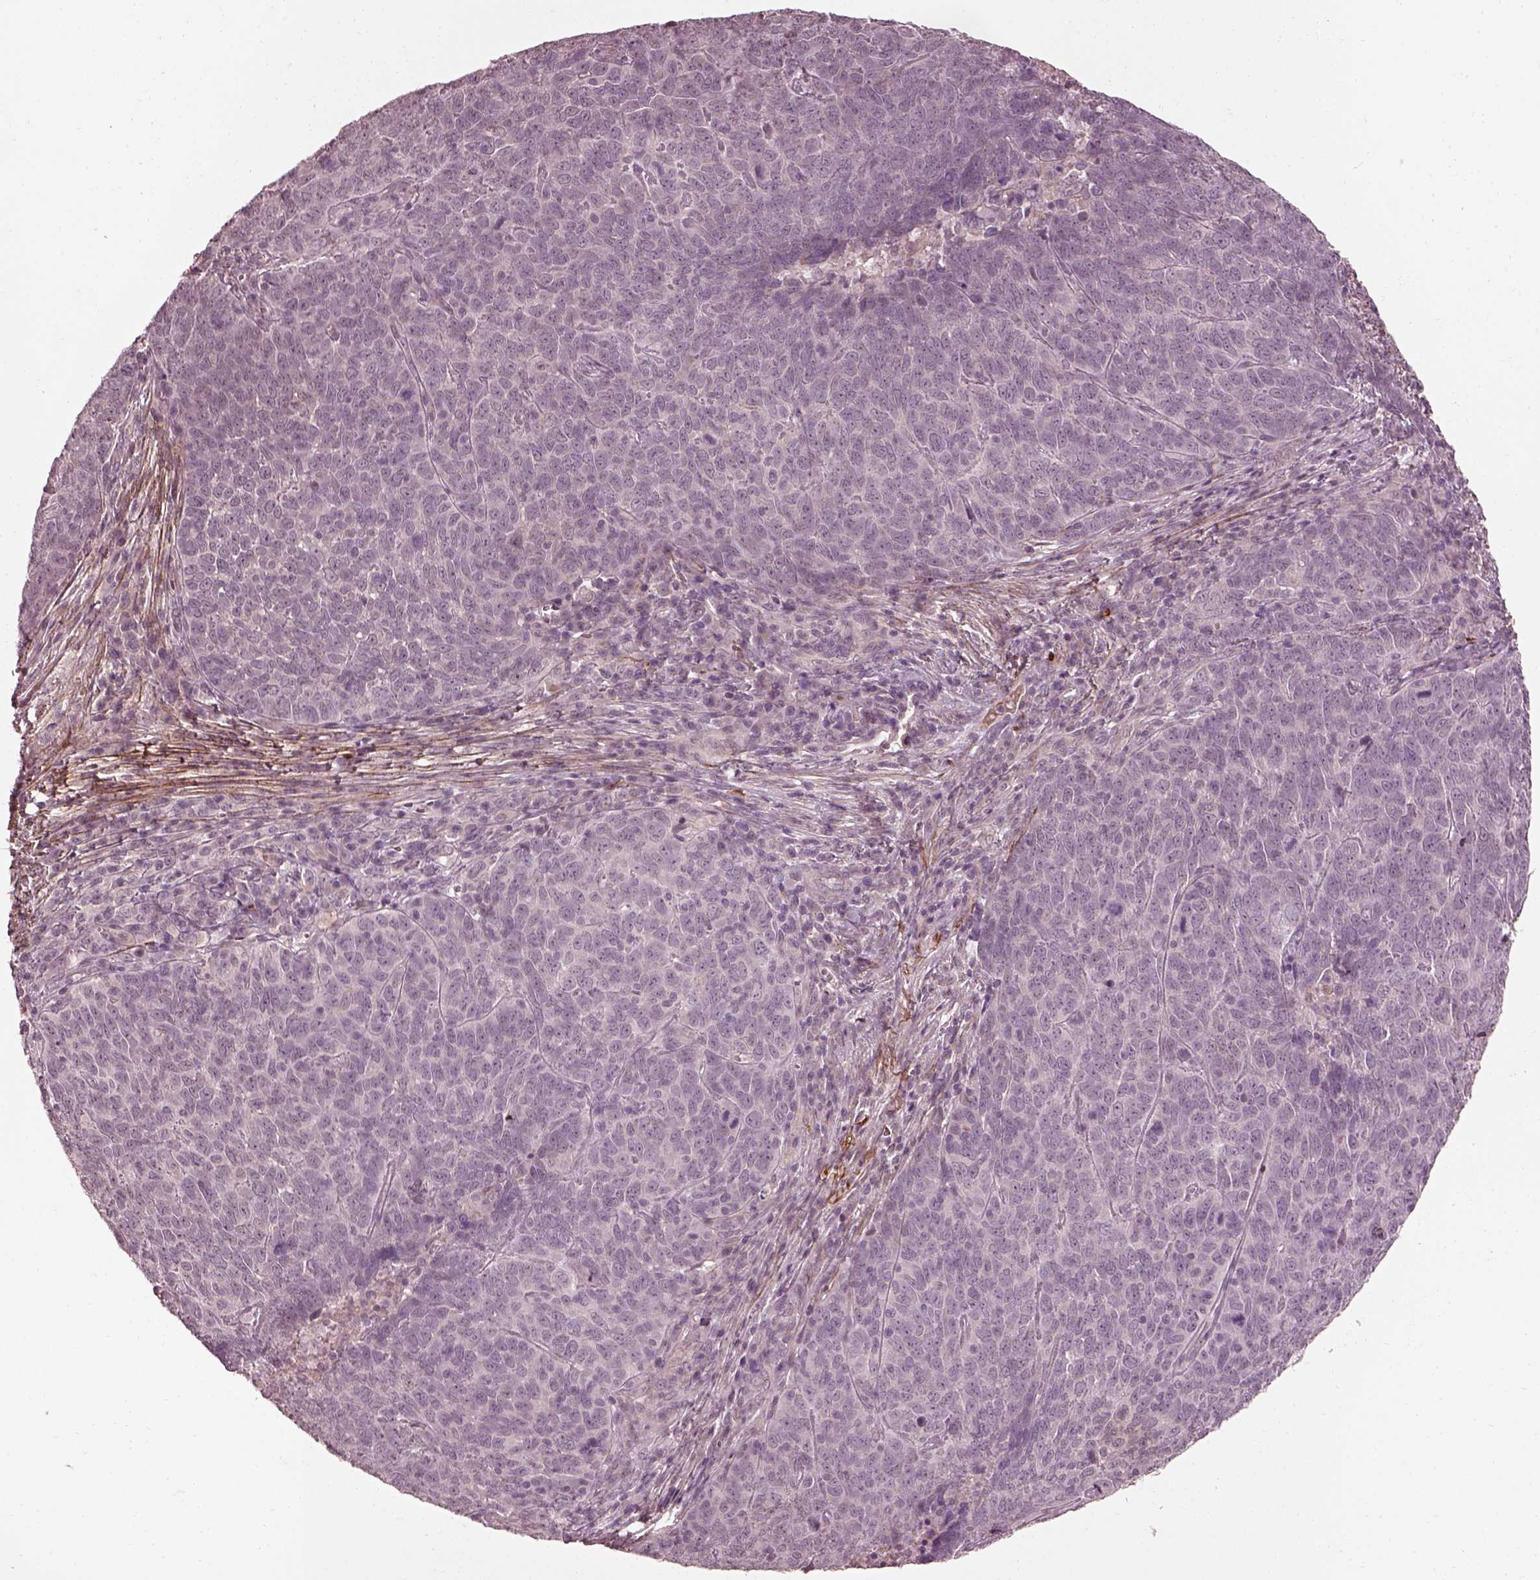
{"staining": {"intensity": "negative", "quantity": "none", "location": "none"}, "tissue": "skin cancer", "cell_type": "Tumor cells", "image_type": "cancer", "snomed": [{"axis": "morphology", "description": "Squamous cell carcinoma, NOS"}, {"axis": "topography", "description": "Skin"}, {"axis": "topography", "description": "Anal"}], "caption": "High power microscopy photomicrograph of an immunohistochemistry (IHC) image of skin cancer, revealing no significant positivity in tumor cells.", "gene": "EFEMP1", "patient": {"sex": "female", "age": 51}}